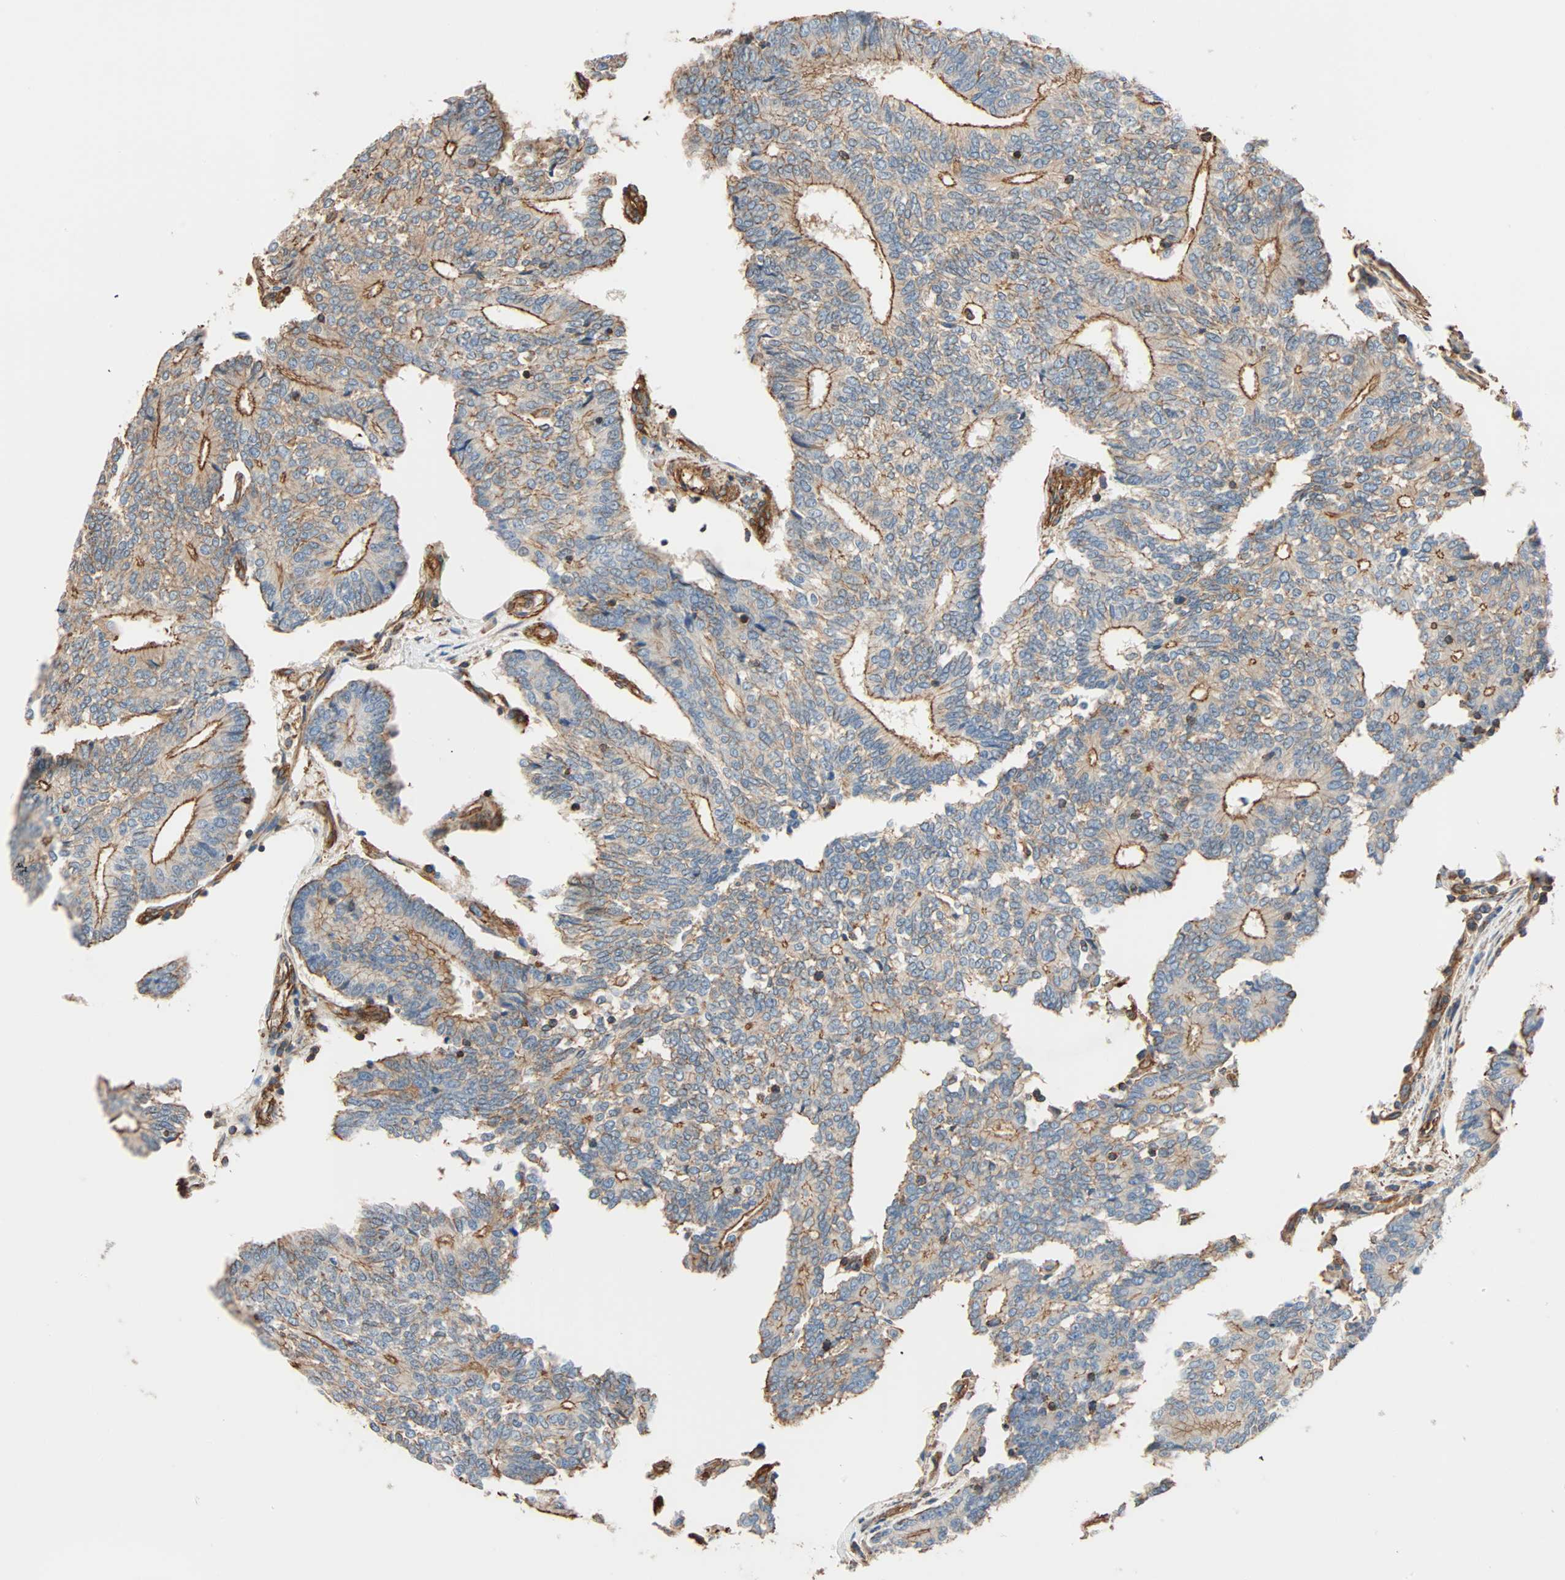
{"staining": {"intensity": "moderate", "quantity": "25%-75%", "location": "cytoplasmic/membranous"}, "tissue": "prostate cancer", "cell_type": "Tumor cells", "image_type": "cancer", "snomed": [{"axis": "morphology", "description": "Adenocarcinoma, High grade"}, {"axis": "topography", "description": "Prostate"}], "caption": "A brown stain shows moderate cytoplasmic/membranous expression of a protein in human prostate cancer tumor cells. The staining is performed using DAB brown chromogen to label protein expression. The nuclei are counter-stained blue using hematoxylin.", "gene": "GALNT10", "patient": {"sex": "male", "age": 55}}